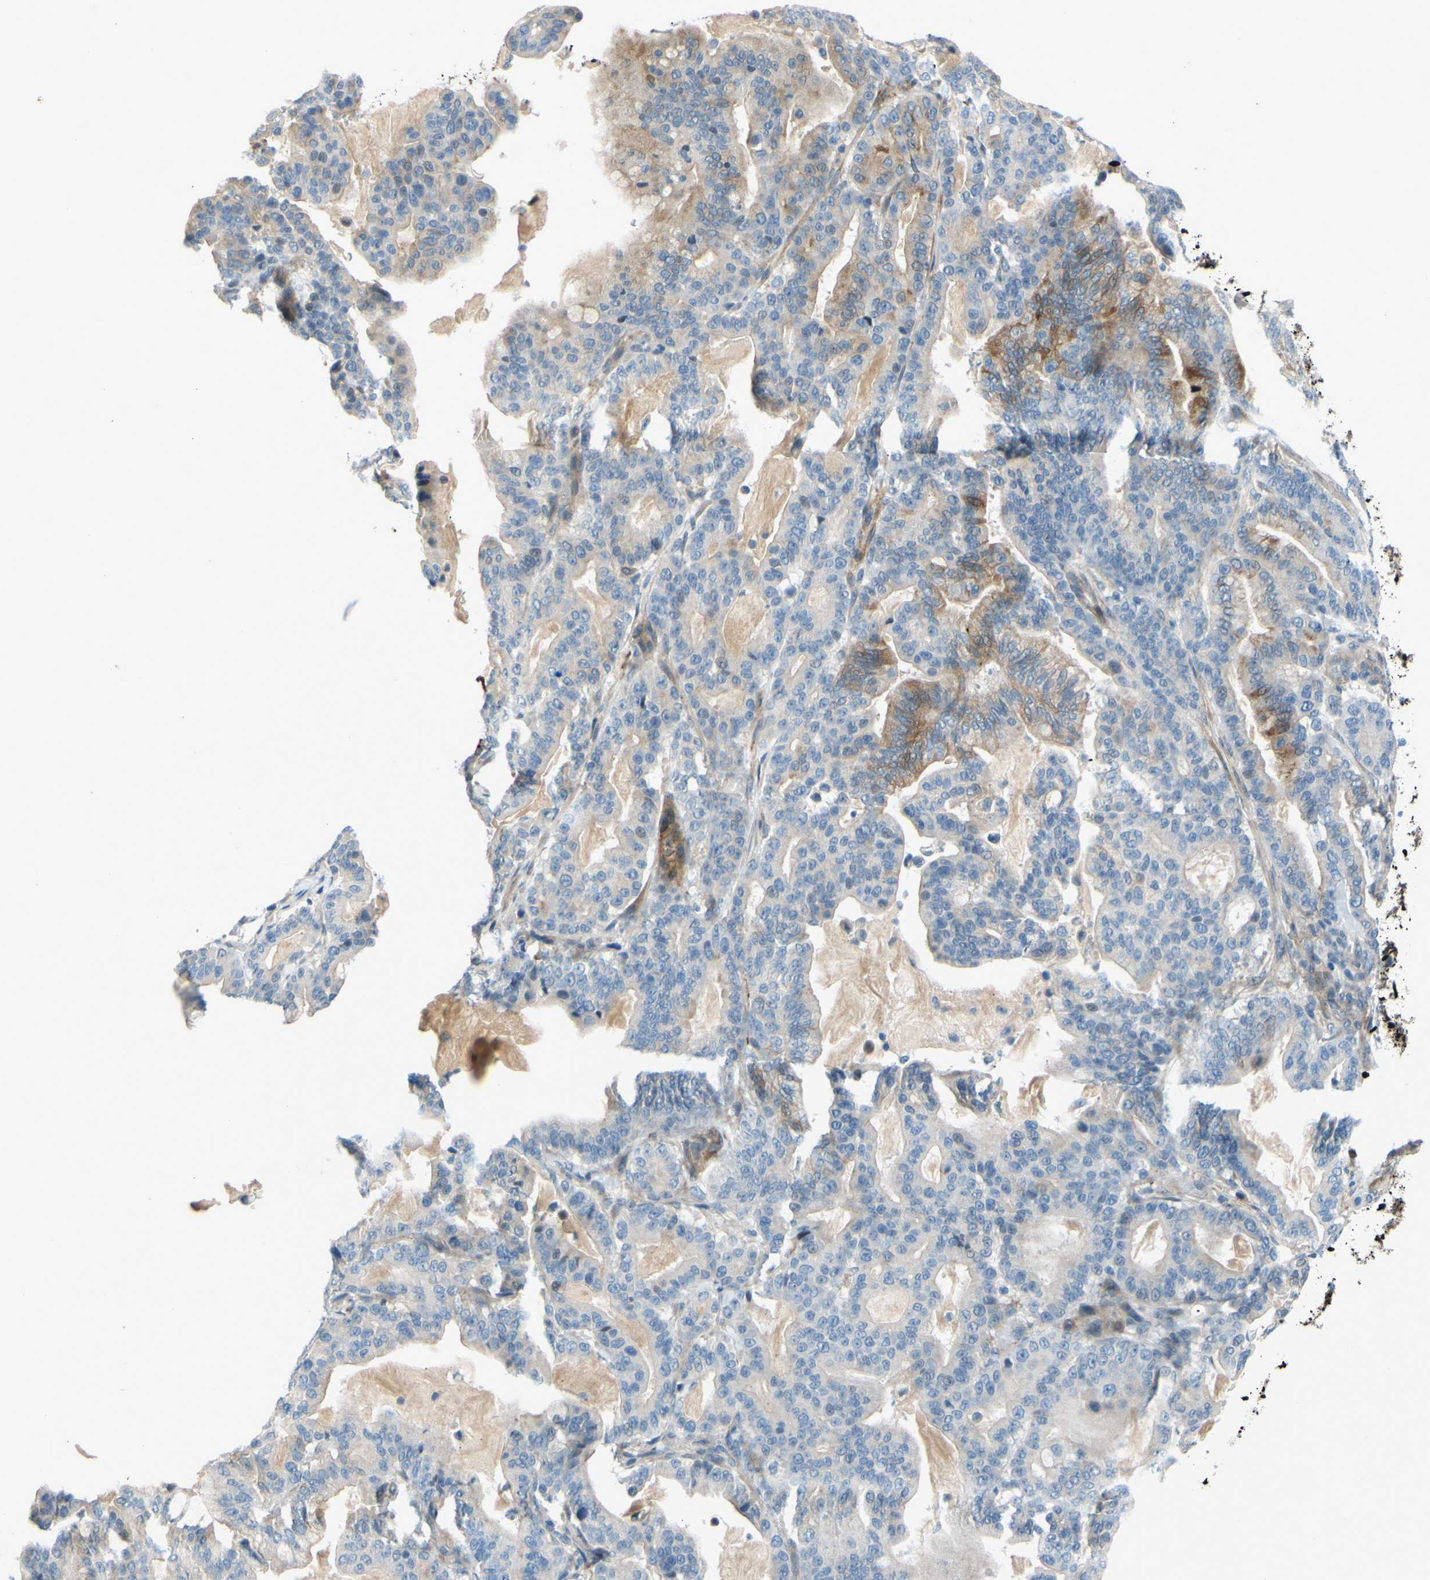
{"staining": {"intensity": "weak", "quantity": "<25%", "location": "cytoplasmic/membranous"}, "tissue": "pancreatic cancer", "cell_type": "Tumor cells", "image_type": "cancer", "snomed": [{"axis": "morphology", "description": "Adenocarcinoma, NOS"}, {"axis": "topography", "description": "Pancreas"}], "caption": "The micrograph demonstrates no staining of tumor cells in pancreatic cancer.", "gene": "ARHGAP1", "patient": {"sex": "male", "age": 63}}